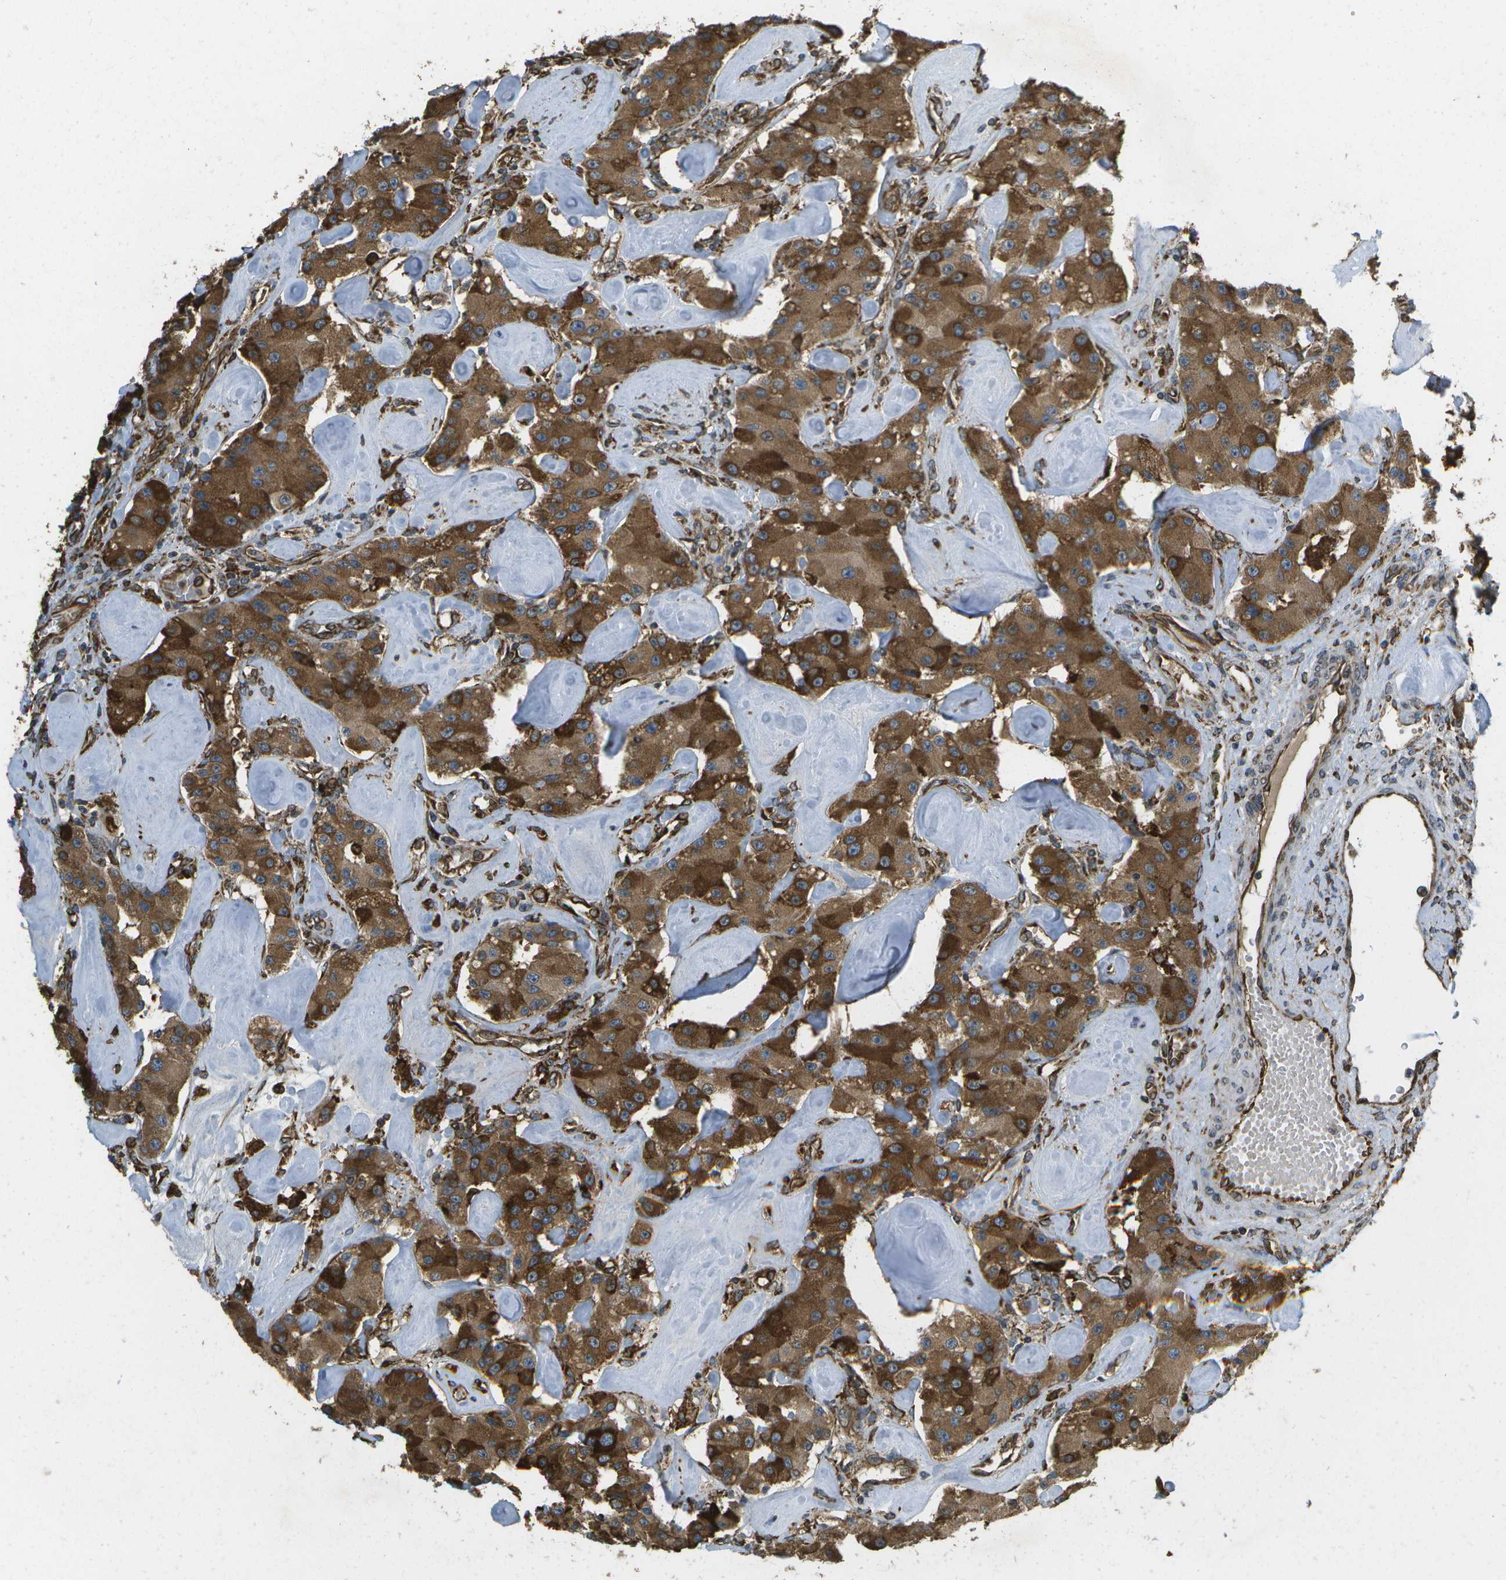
{"staining": {"intensity": "strong", "quantity": ">75%", "location": "cytoplasmic/membranous"}, "tissue": "carcinoid", "cell_type": "Tumor cells", "image_type": "cancer", "snomed": [{"axis": "morphology", "description": "Carcinoid, malignant, NOS"}, {"axis": "topography", "description": "Pancreas"}], "caption": "A high-resolution histopathology image shows immunohistochemistry (IHC) staining of malignant carcinoid, which reveals strong cytoplasmic/membranous expression in approximately >75% of tumor cells.", "gene": "PDIA4", "patient": {"sex": "male", "age": 41}}